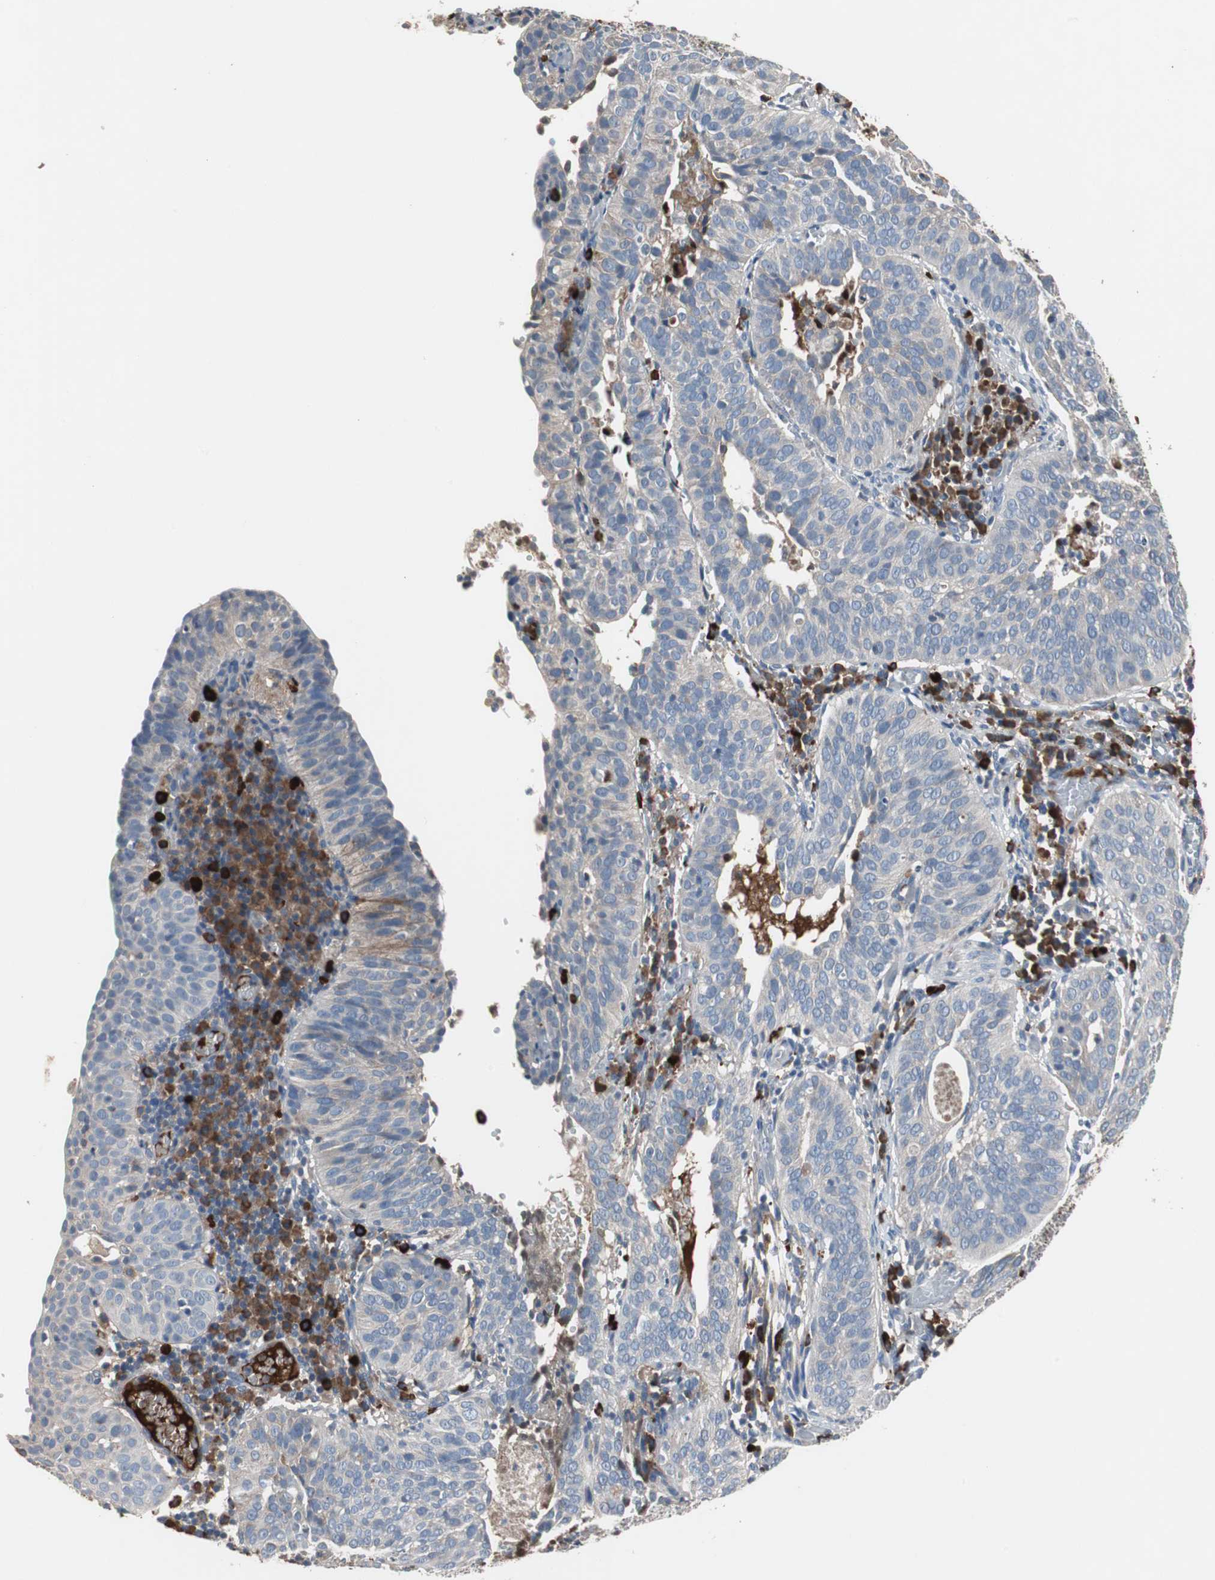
{"staining": {"intensity": "weak", "quantity": ">75%", "location": "cytoplasmic/membranous"}, "tissue": "cervical cancer", "cell_type": "Tumor cells", "image_type": "cancer", "snomed": [{"axis": "morphology", "description": "Squamous cell carcinoma, NOS"}, {"axis": "topography", "description": "Cervix"}], "caption": "Human squamous cell carcinoma (cervical) stained for a protein (brown) displays weak cytoplasmic/membranous positive staining in about >75% of tumor cells.", "gene": "SORT1", "patient": {"sex": "female", "age": 39}}